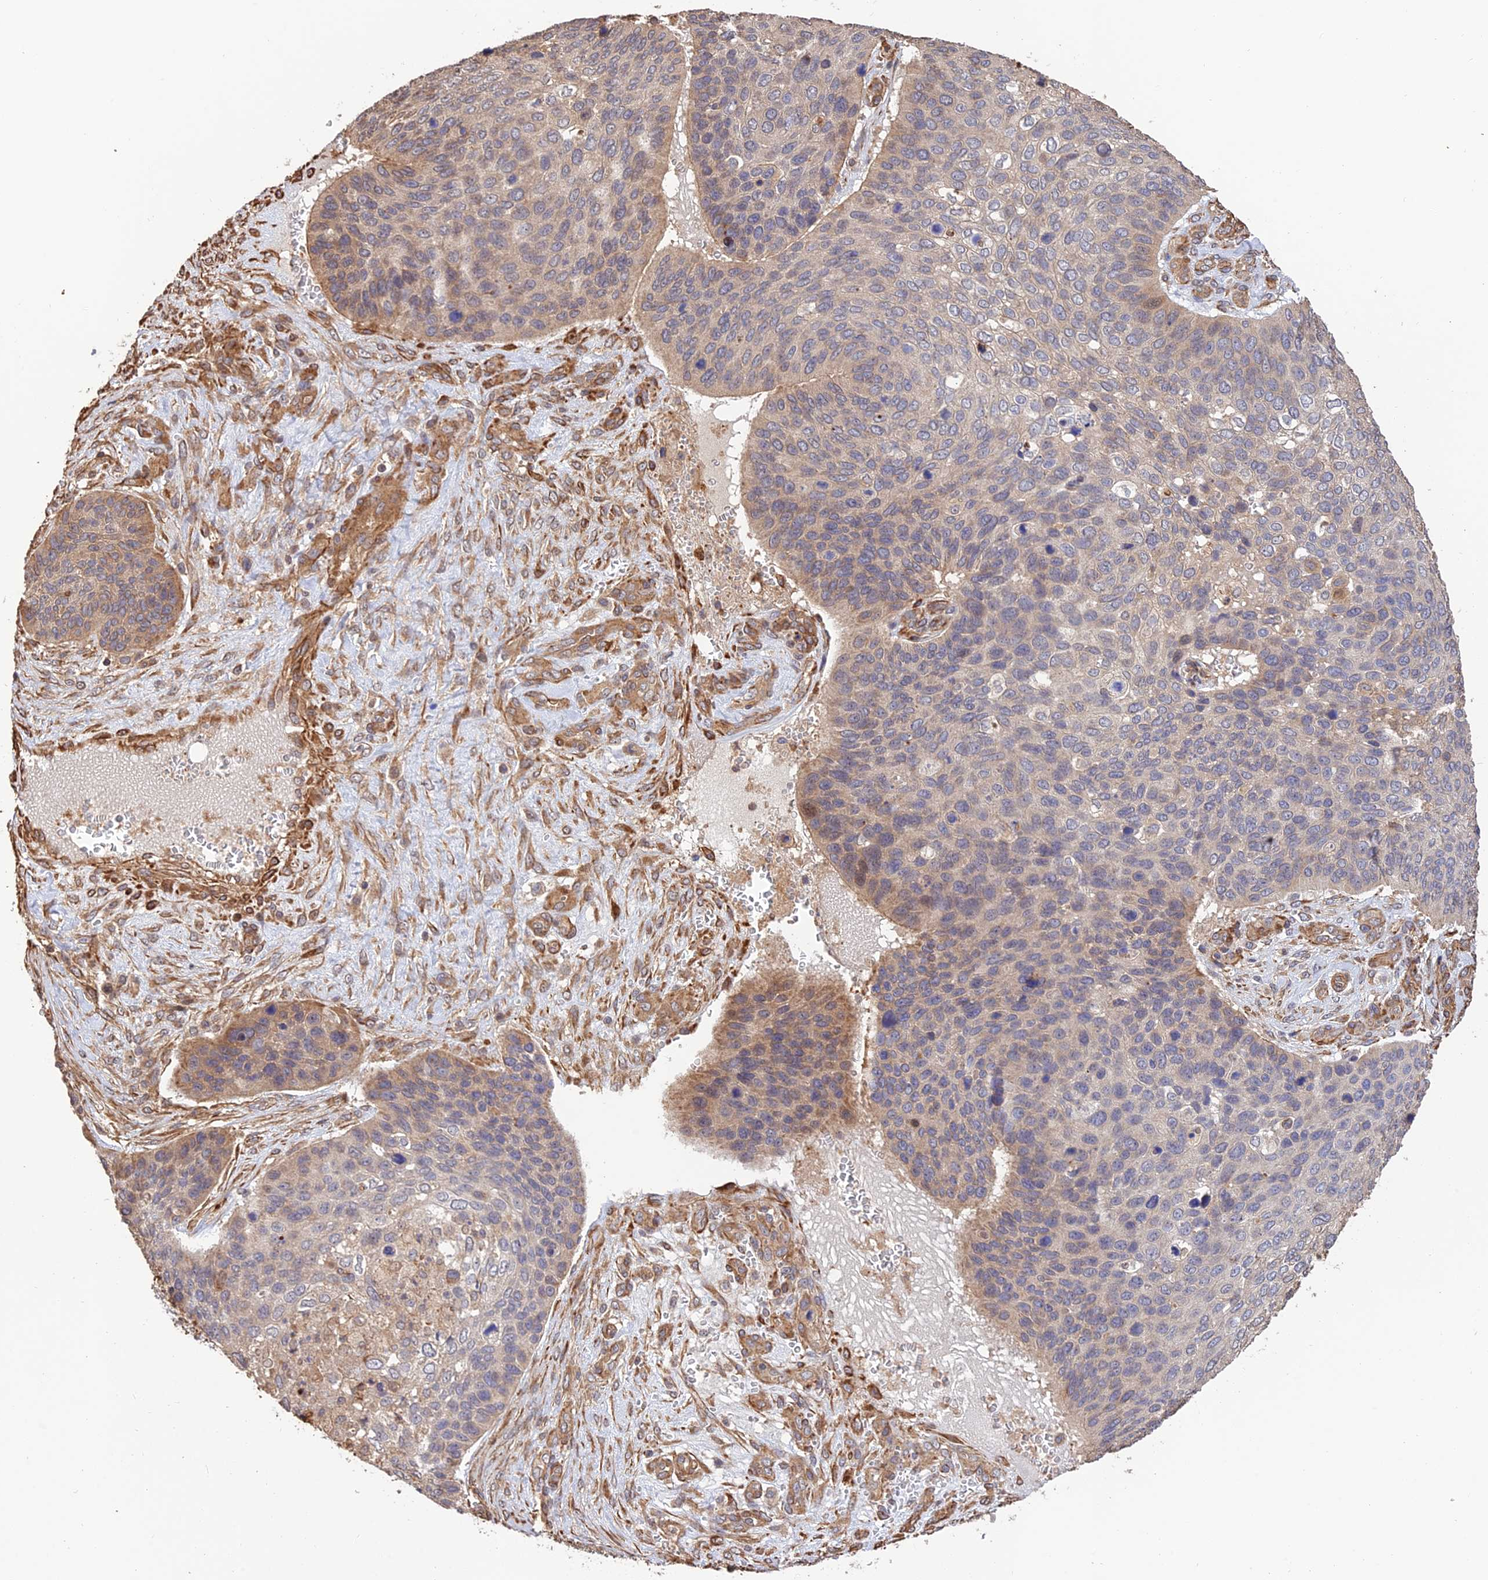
{"staining": {"intensity": "weak", "quantity": "<25%", "location": "cytoplasmic/membranous"}, "tissue": "skin cancer", "cell_type": "Tumor cells", "image_type": "cancer", "snomed": [{"axis": "morphology", "description": "Basal cell carcinoma"}, {"axis": "topography", "description": "Skin"}], "caption": "This histopathology image is of skin basal cell carcinoma stained with immunohistochemistry to label a protein in brown with the nuclei are counter-stained blue. There is no positivity in tumor cells.", "gene": "CREBL2", "patient": {"sex": "female", "age": 74}}